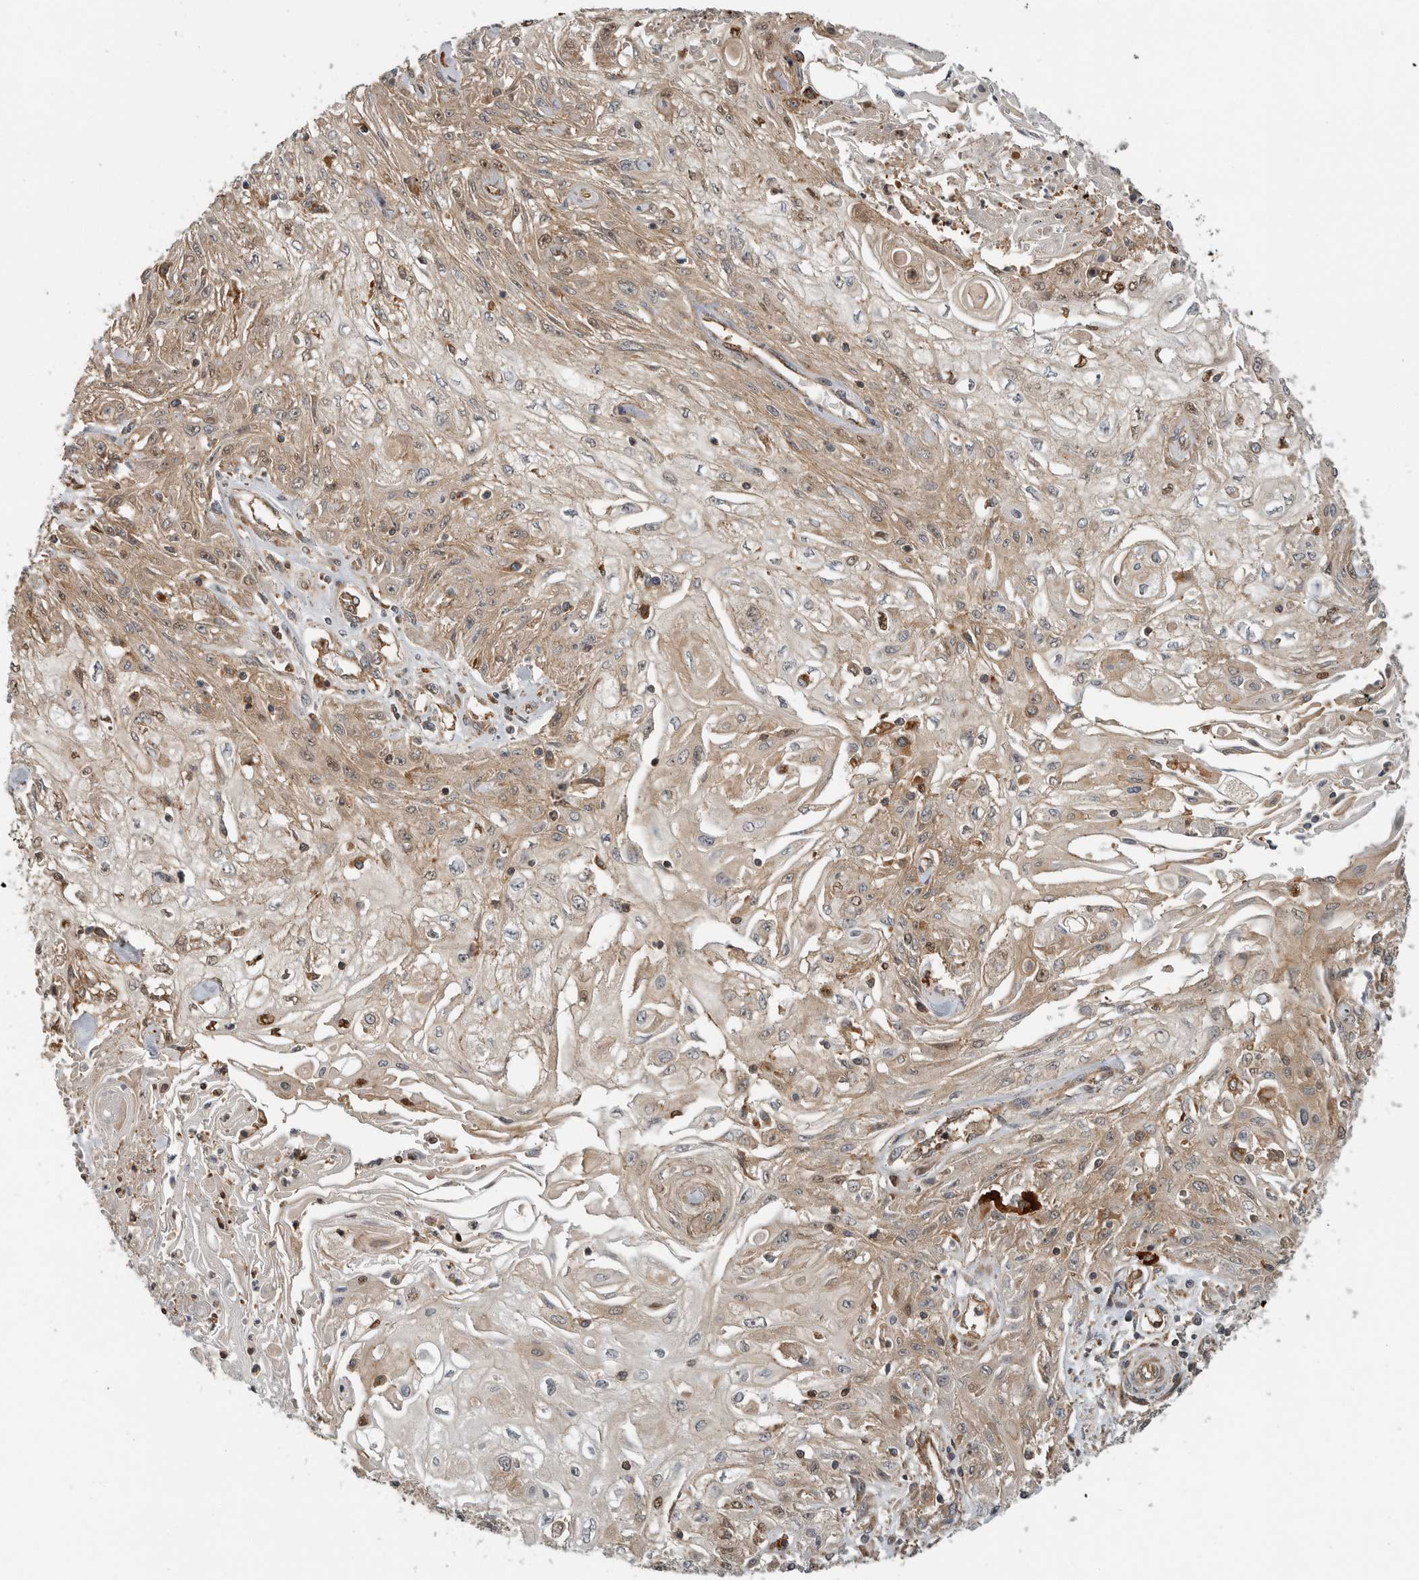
{"staining": {"intensity": "moderate", "quantity": ">75%", "location": "cytoplasmic/membranous,nuclear"}, "tissue": "skin cancer", "cell_type": "Tumor cells", "image_type": "cancer", "snomed": [{"axis": "morphology", "description": "Squamous cell carcinoma, NOS"}, {"axis": "morphology", "description": "Squamous cell carcinoma, metastatic, NOS"}, {"axis": "topography", "description": "Skin"}, {"axis": "topography", "description": "Lymph node"}], "caption": "Immunohistochemical staining of skin cancer (squamous cell carcinoma) demonstrates medium levels of moderate cytoplasmic/membranous and nuclear protein positivity in approximately >75% of tumor cells.", "gene": "STRAP", "patient": {"sex": "male", "age": 75}}